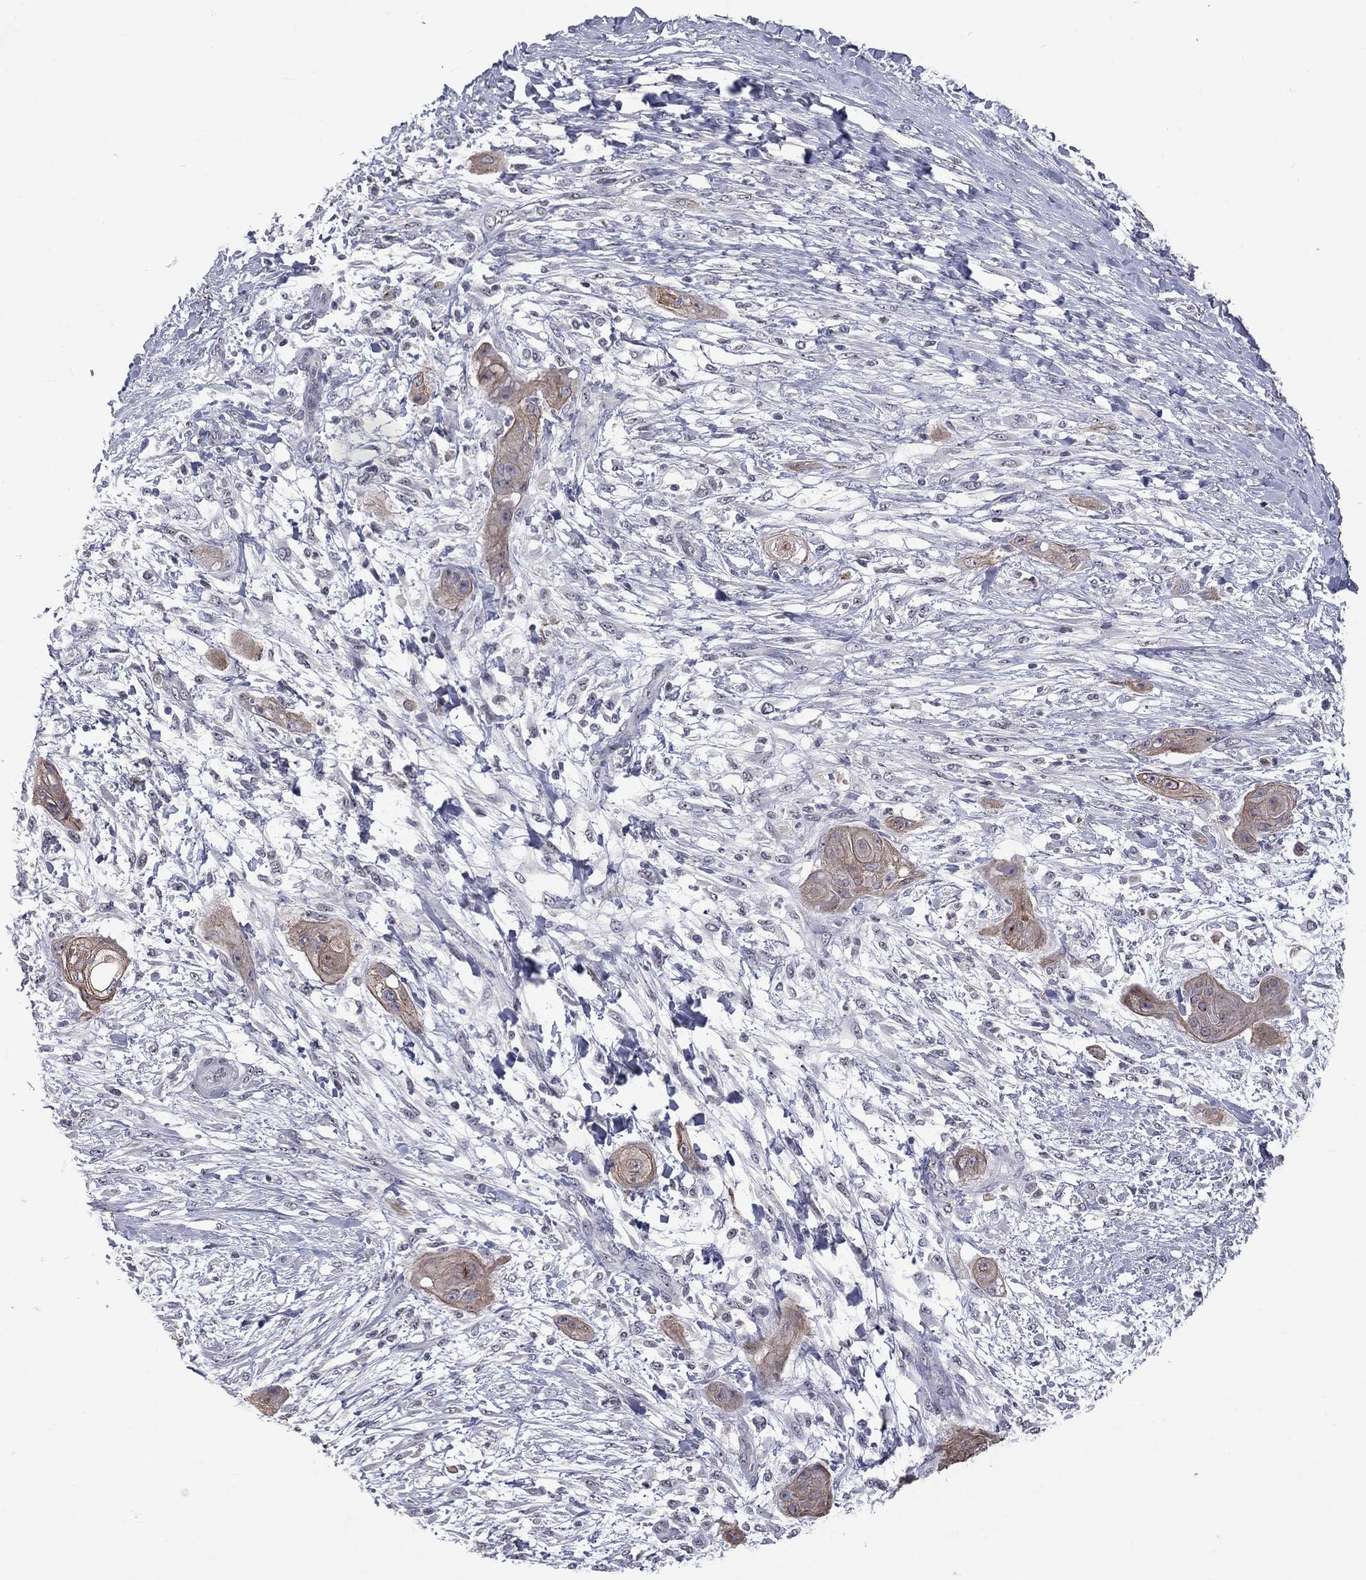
{"staining": {"intensity": "moderate", "quantity": ">75%", "location": "cytoplasmic/membranous"}, "tissue": "skin cancer", "cell_type": "Tumor cells", "image_type": "cancer", "snomed": [{"axis": "morphology", "description": "Squamous cell carcinoma, NOS"}, {"axis": "topography", "description": "Skin"}], "caption": "Protein staining of skin squamous cell carcinoma tissue demonstrates moderate cytoplasmic/membranous staining in about >75% of tumor cells.", "gene": "DSG4", "patient": {"sex": "male", "age": 62}}